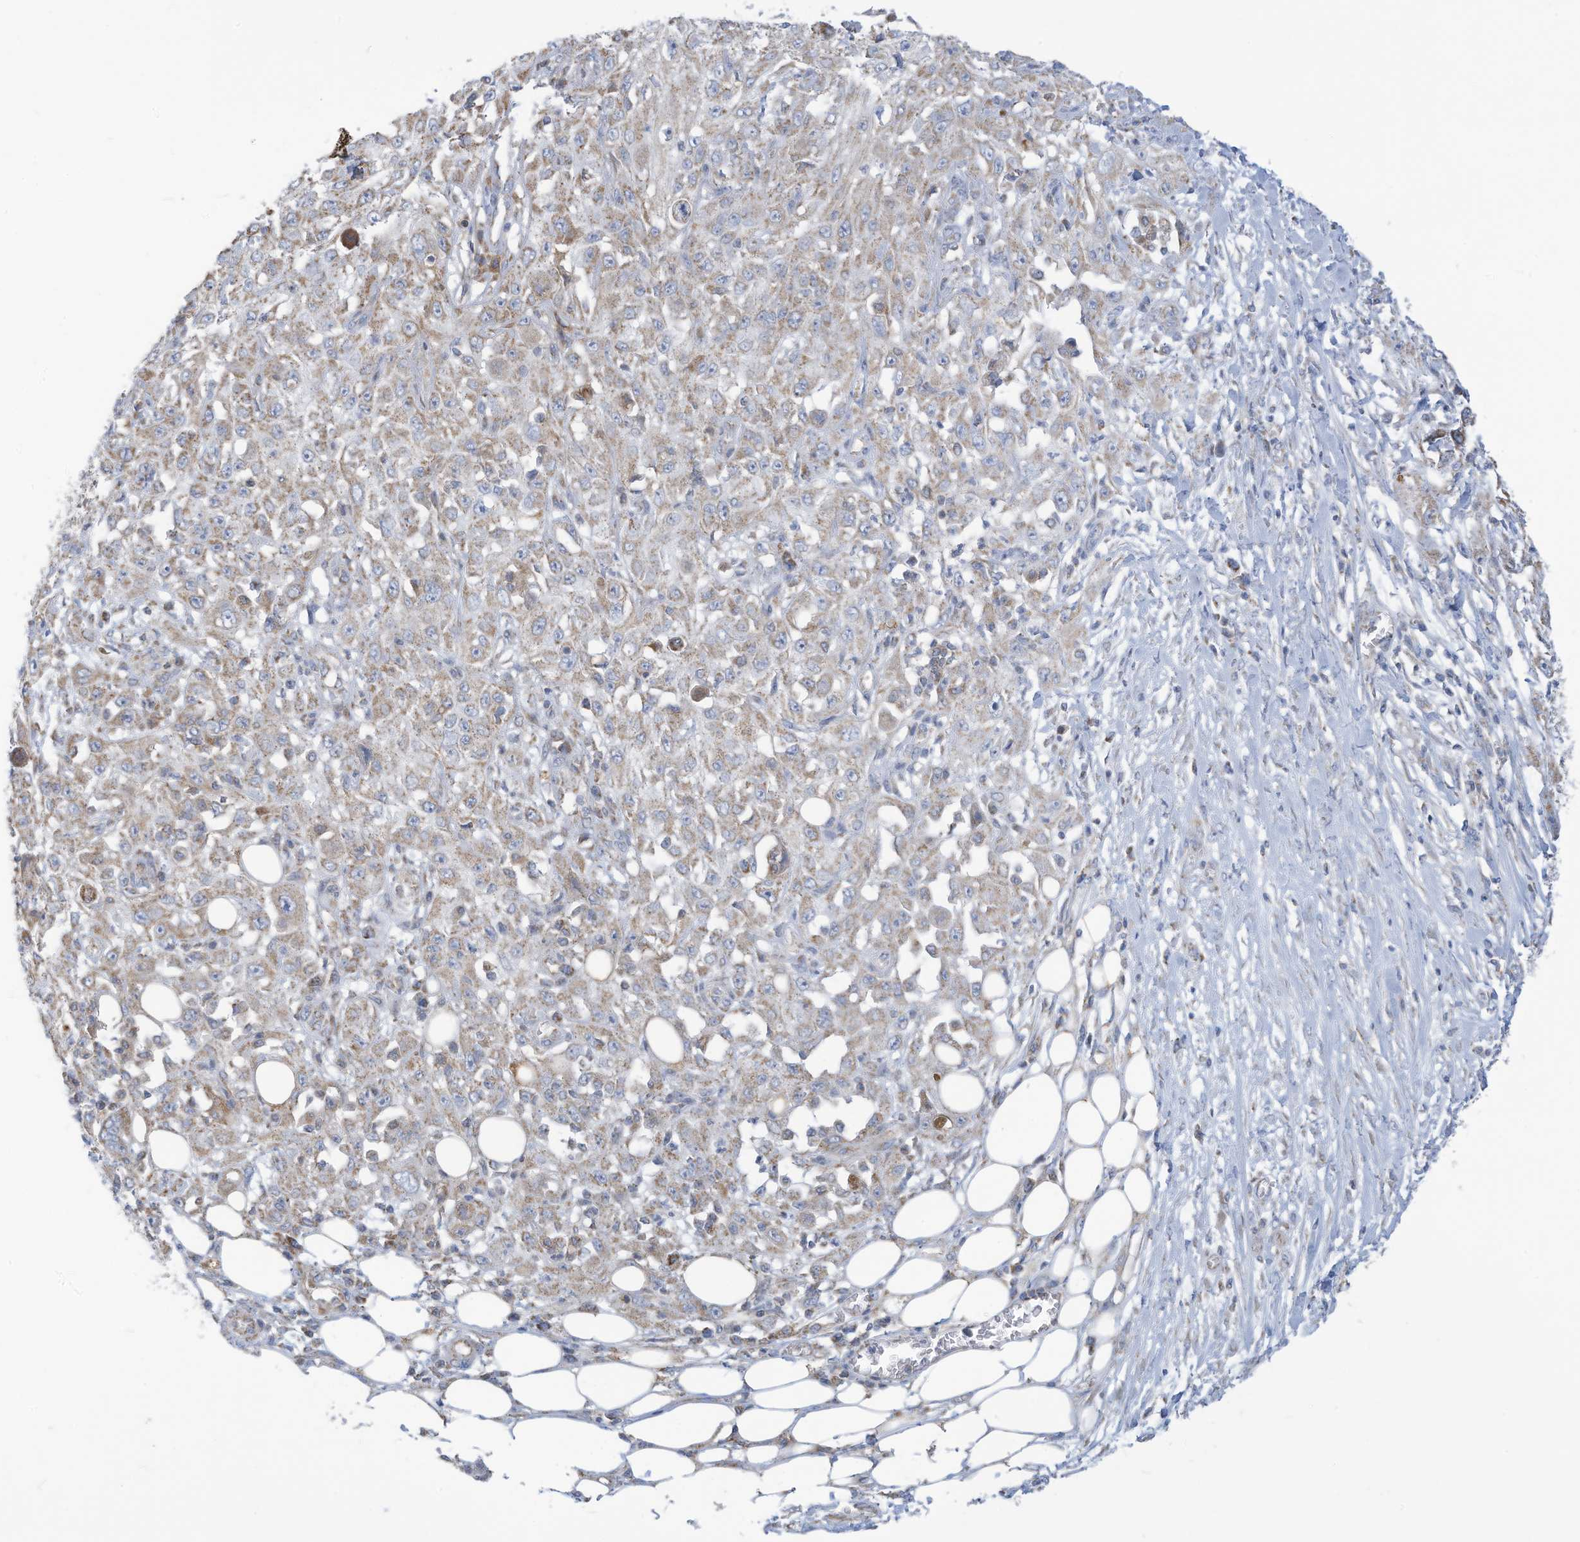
{"staining": {"intensity": "weak", "quantity": "25%-75%", "location": "cytoplasmic/membranous"}, "tissue": "skin cancer", "cell_type": "Tumor cells", "image_type": "cancer", "snomed": [{"axis": "morphology", "description": "Squamous cell carcinoma, NOS"}, {"axis": "morphology", "description": "Squamous cell carcinoma, metastatic, NOS"}, {"axis": "topography", "description": "Skin"}, {"axis": "topography", "description": "Lymph node"}], "caption": "Human skin cancer (squamous cell carcinoma) stained for a protein (brown) exhibits weak cytoplasmic/membranous positive expression in about 25%-75% of tumor cells.", "gene": "NLN", "patient": {"sex": "male", "age": 75}}